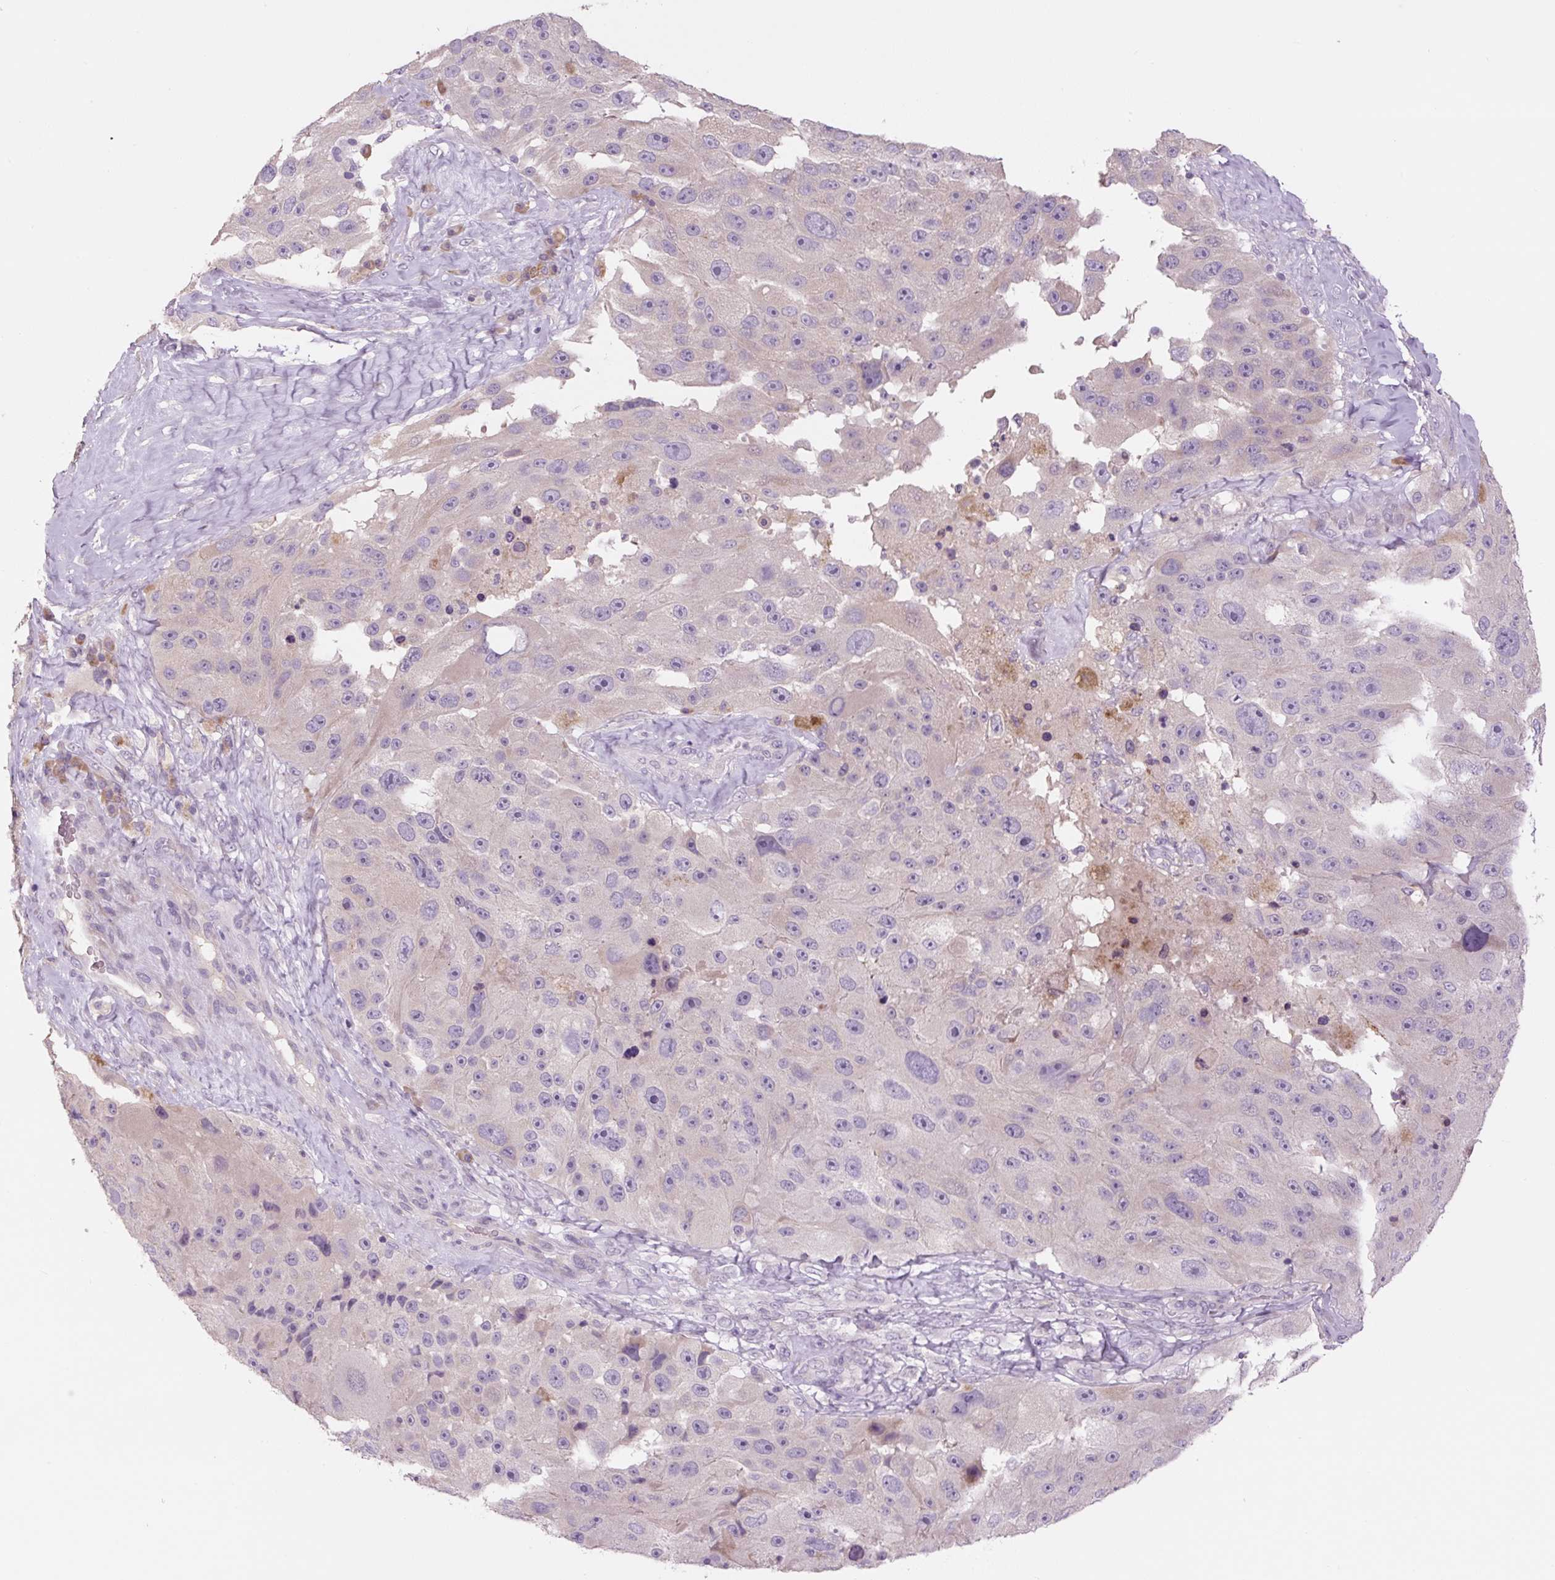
{"staining": {"intensity": "negative", "quantity": "none", "location": "none"}, "tissue": "melanoma", "cell_type": "Tumor cells", "image_type": "cancer", "snomed": [{"axis": "morphology", "description": "Malignant melanoma, Metastatic site"}, {"axis": "topography", "description": "Lymph node"}], "caption": "Malignant melanoma (metastatic site) stained for a protein using immunohistochemistry (IHC) exhibits no staining tumor cells.", "gene": "TMEM100", "patient": {"sex": "male", "age": 62}}